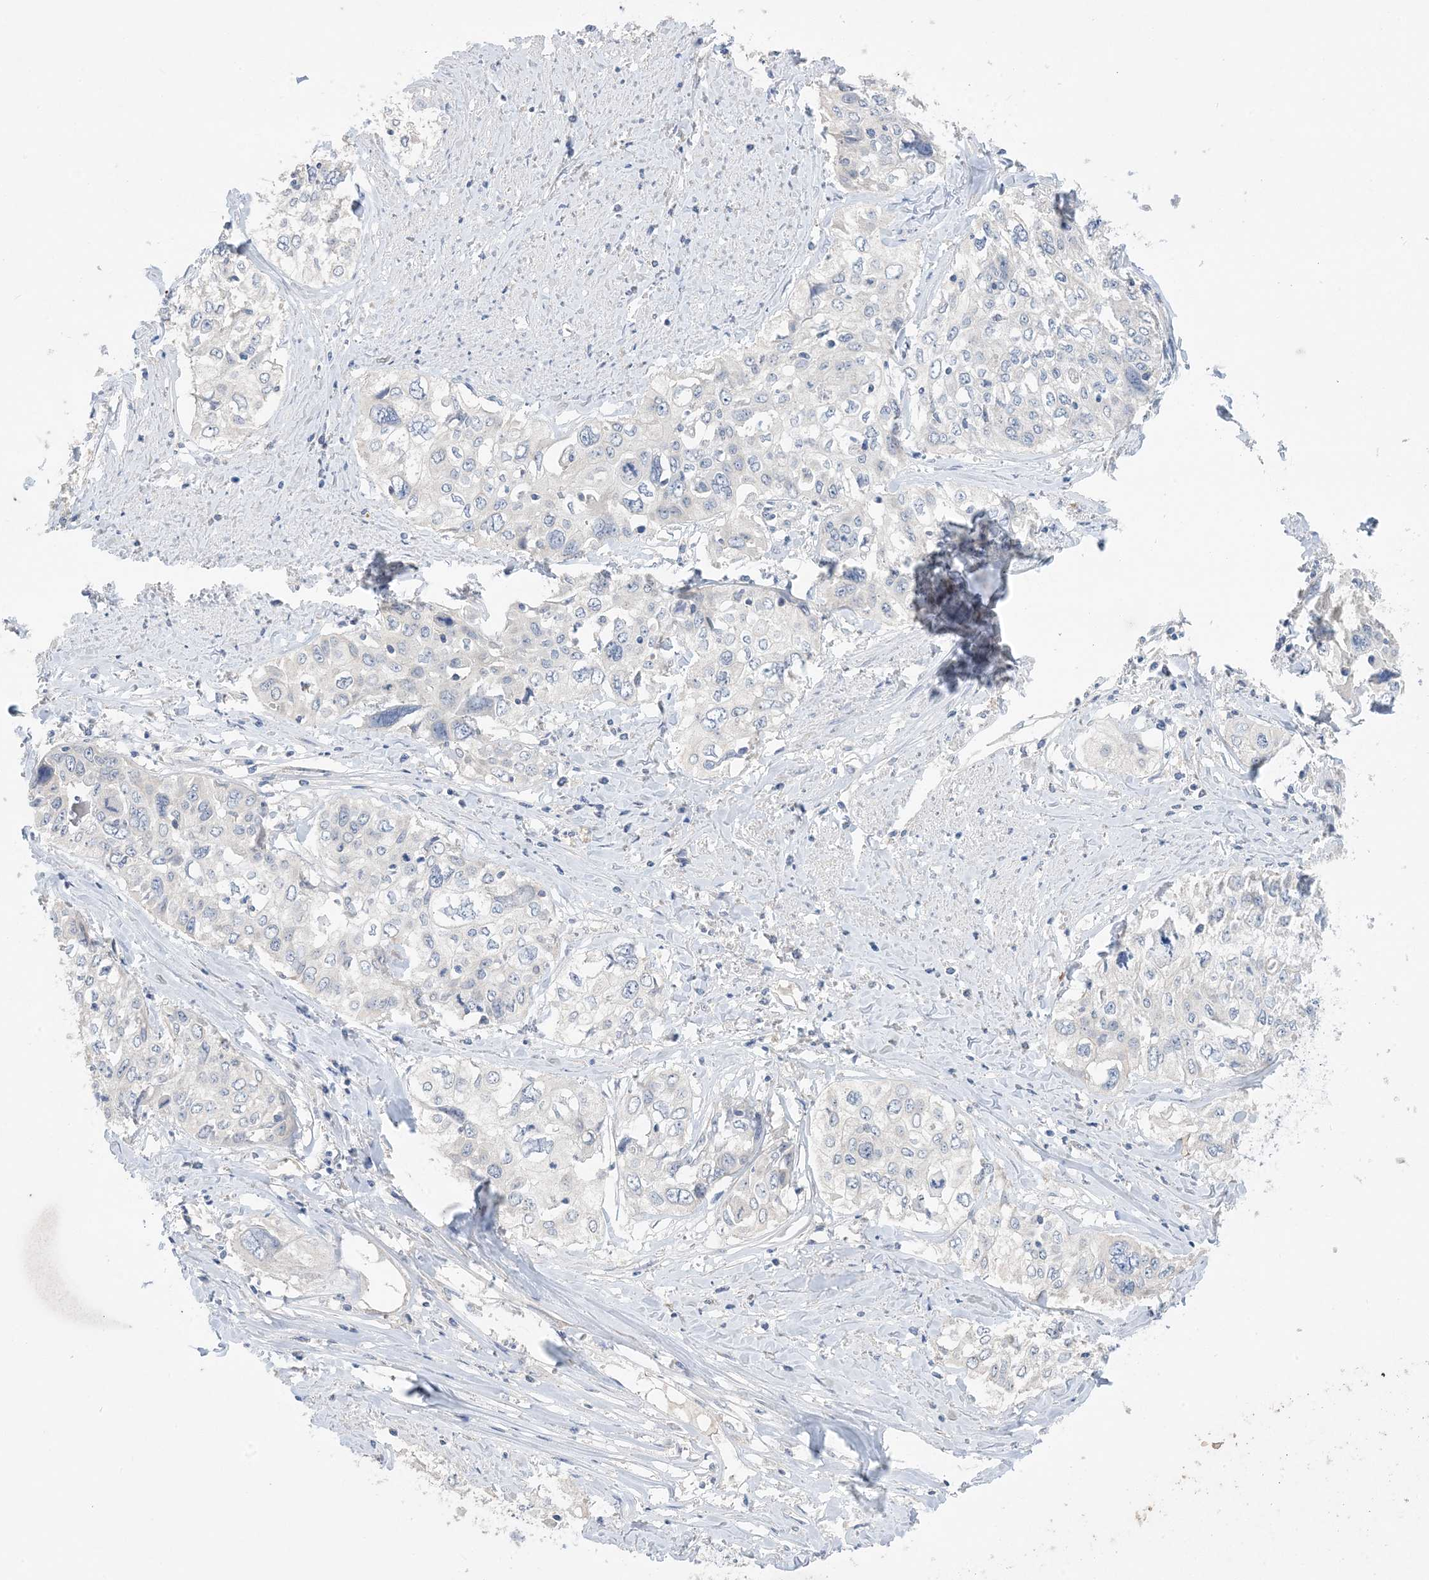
{"staining": {"intensity": "negative", "quantity": "none", "location": "none"}, "tissue": "cervical cancer", "cell_type": "Tumor cells", "image_type": "cancer", "snomed": [{"axis": "morphology", "description": "Squamous cell carcinoma, NOS"}, {"axis": "topography", "description": "Cervix"}], "caption": "Immunohistochemical staining of cervical cancer exhibits no significant positivity in tumor cells.", "gene": "KPRP", "patient": {"sex": "female", "age": 31}}